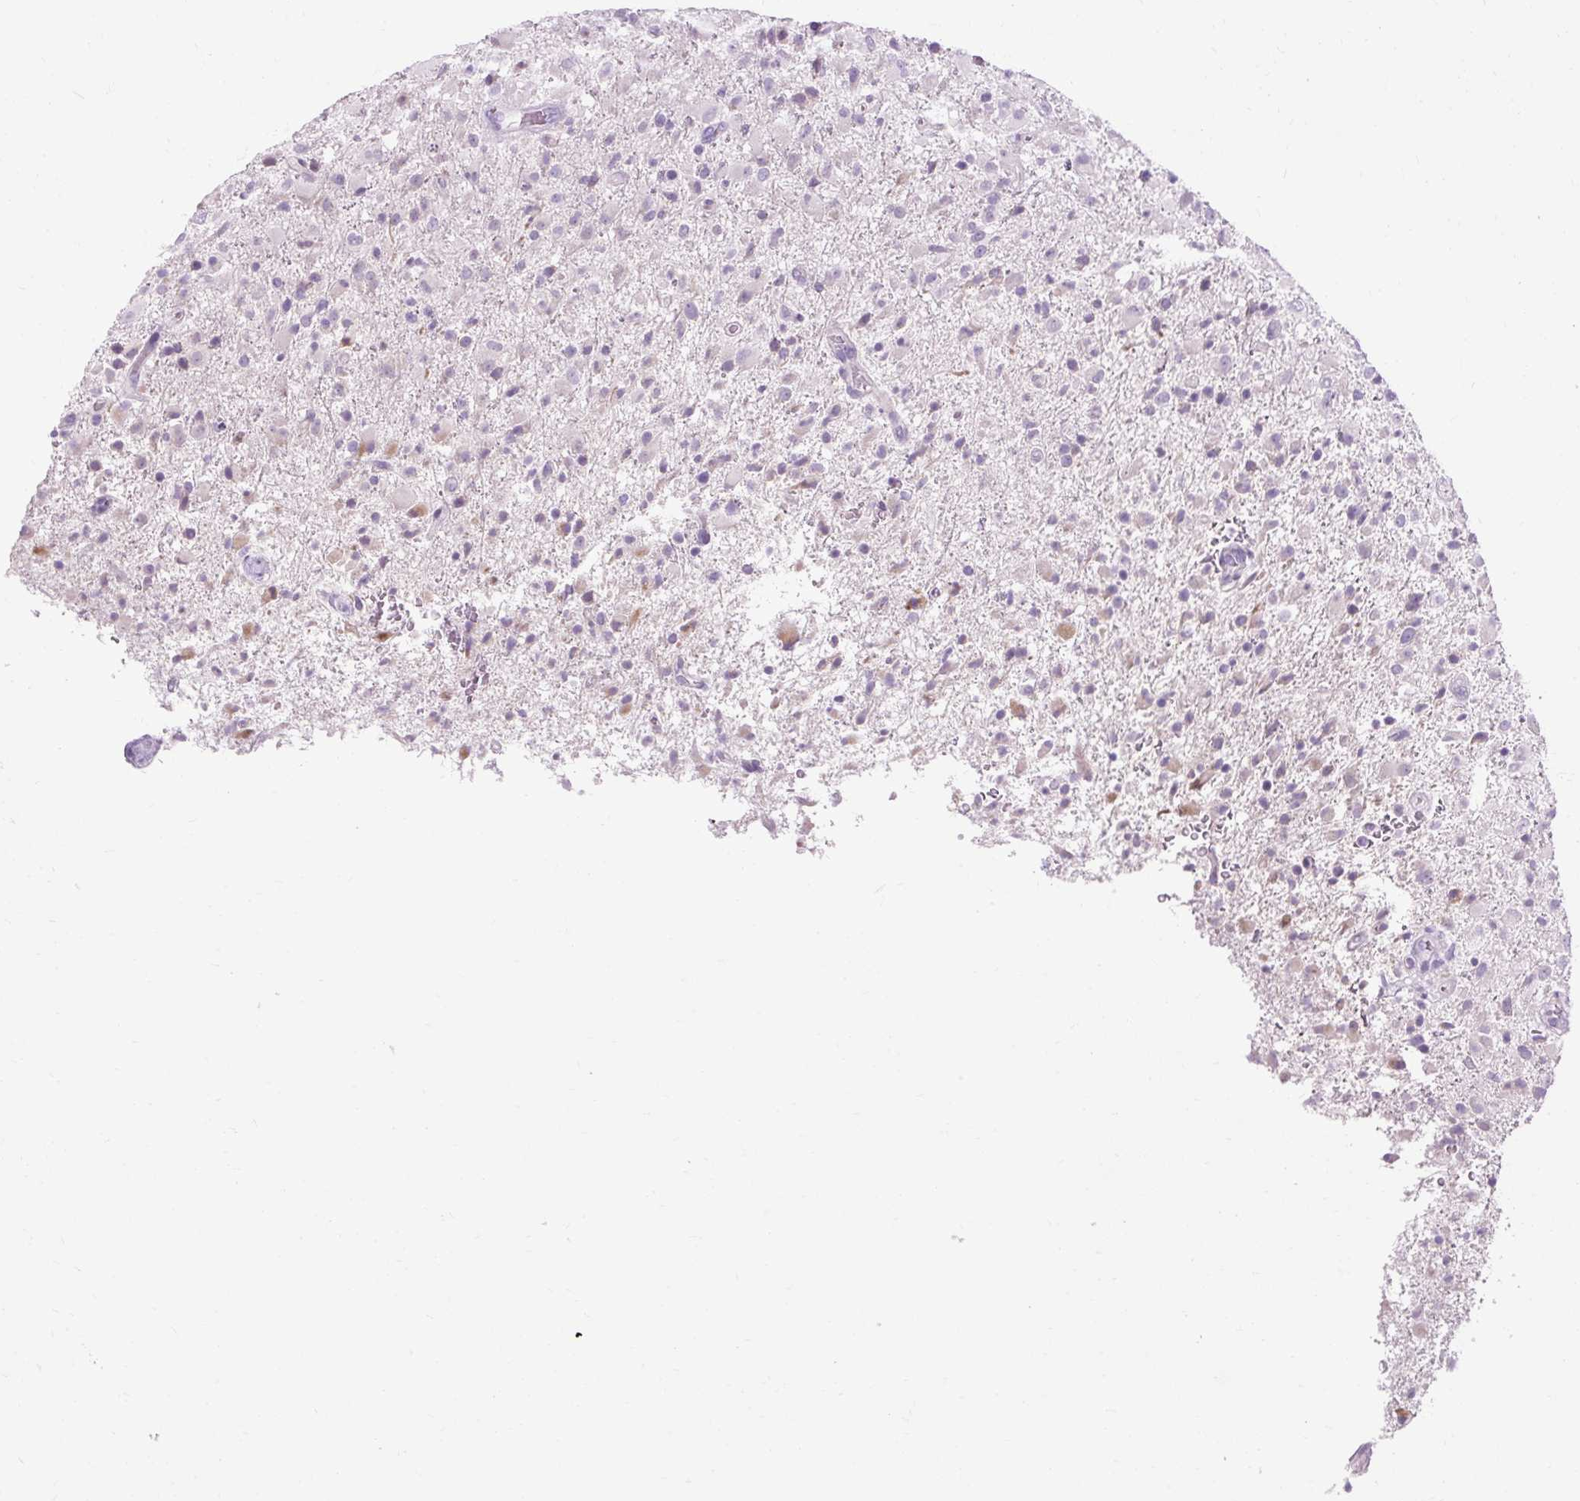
{"staining": {"intensity": "negative", "quantity": "none", "location": "none"}, "tissue": "glioma", "cell_type": "Tumor cells", "image_type": "cancer", "snomed": [{"axis": "morphology", "description": "Glioma, malignant, Low grade"}, {"axis": "topography", "description": "Brain"}], "caption": "Immunohistochemical staining of glioma shows no significant positivity in tumor cells.", "gene": "ARRDC2", "patient": {"sex": "male", "age": 65}}